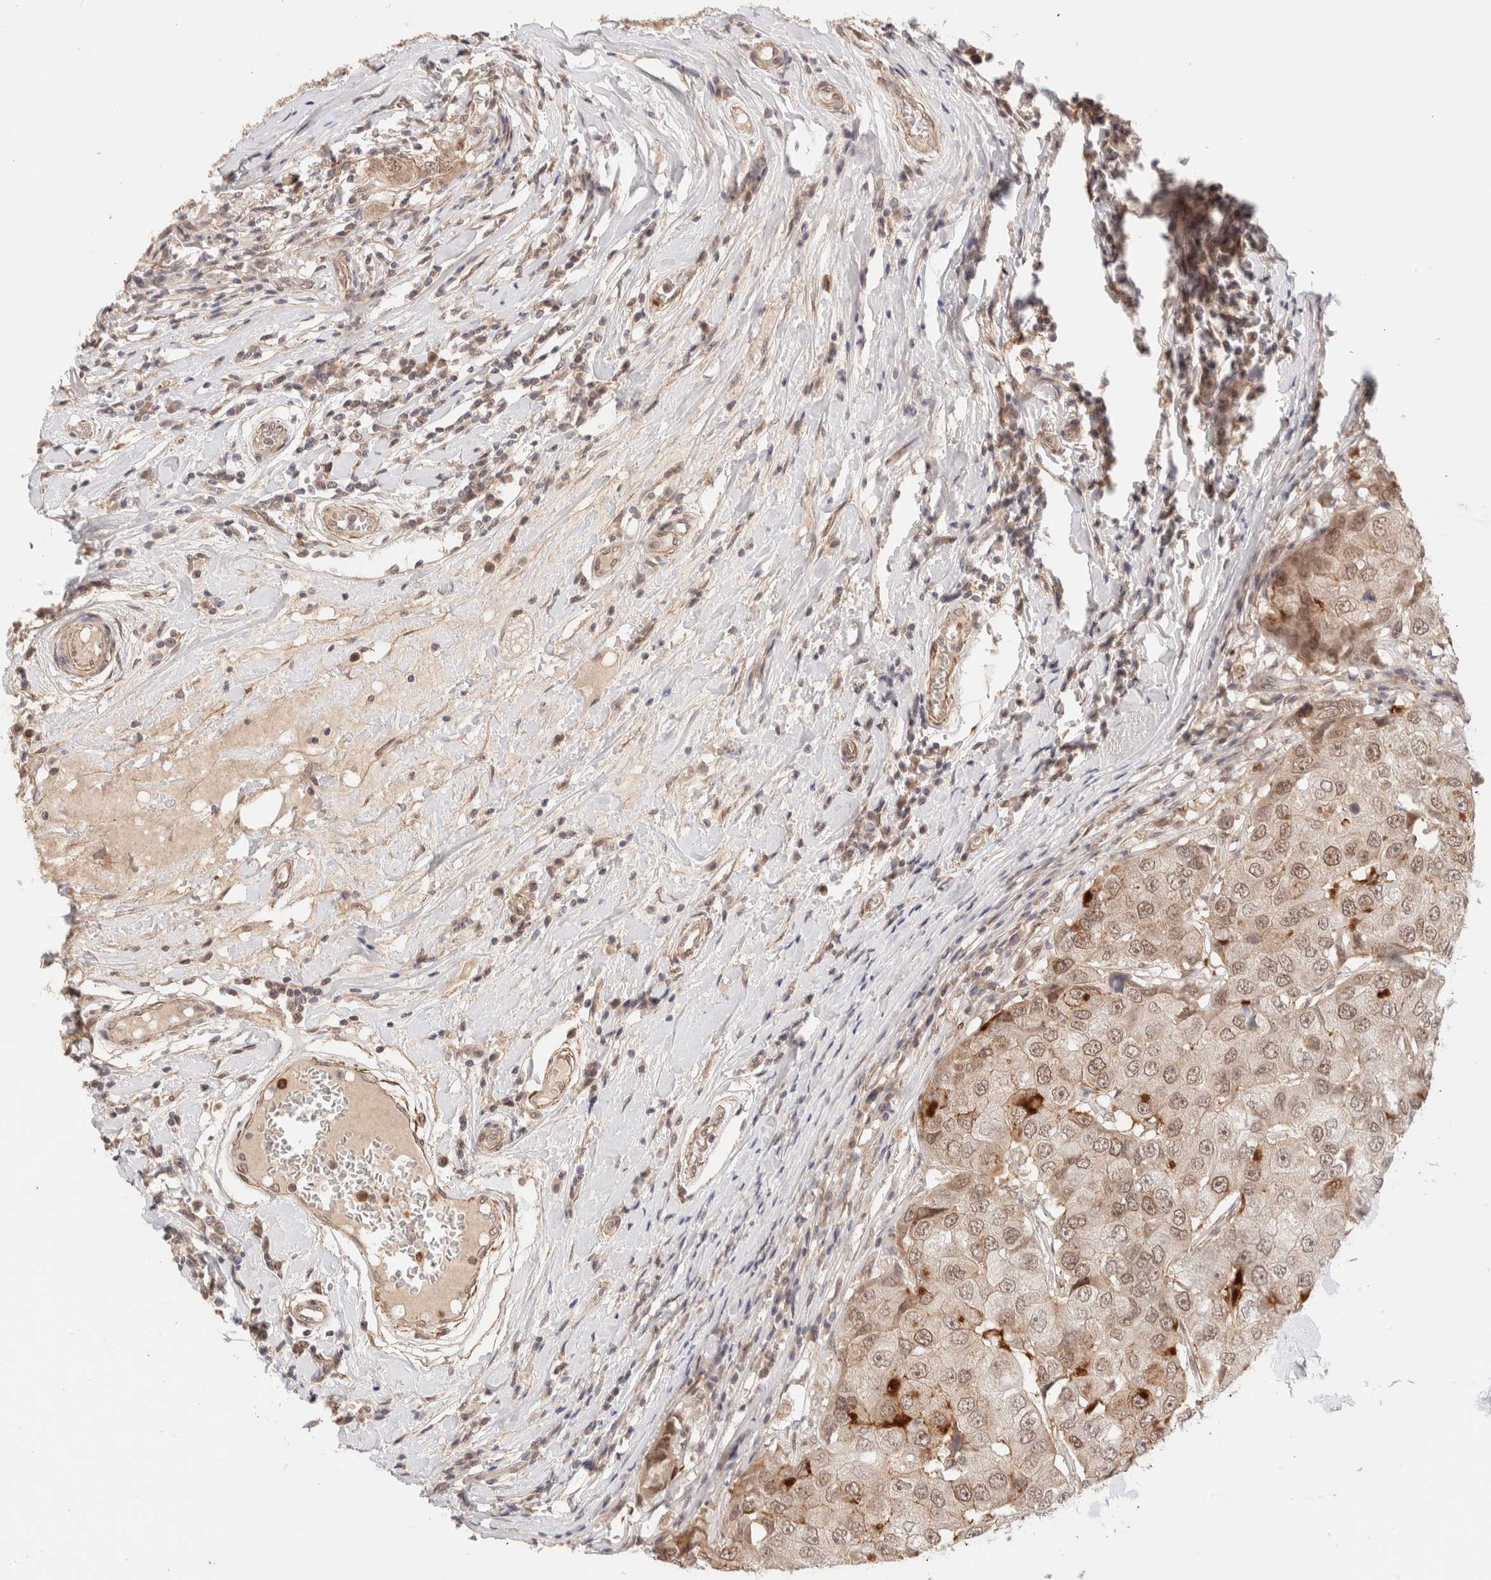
{"staining": {"intensity": "moderate", "quantity": ">75%", "location": "cytoplasmic/membranous,nuclear"}, "tissue": "breast cancer", "cell_type": "Tumor cells", "image_type": "cancer", "snomed": [{"axis": "morphology", "description": "Duct carcinoma"}, {"axis": "topography", "description": "Breast"}], "caption": "Breast cancer tissue exhibits moderate cytoplasmic/membranous and nuclear staining in about >75% of tumor cells, visualized by immunohistochemistry.", "gene": "BRPF3", "patient": {"sex": "female", "age": 27}}